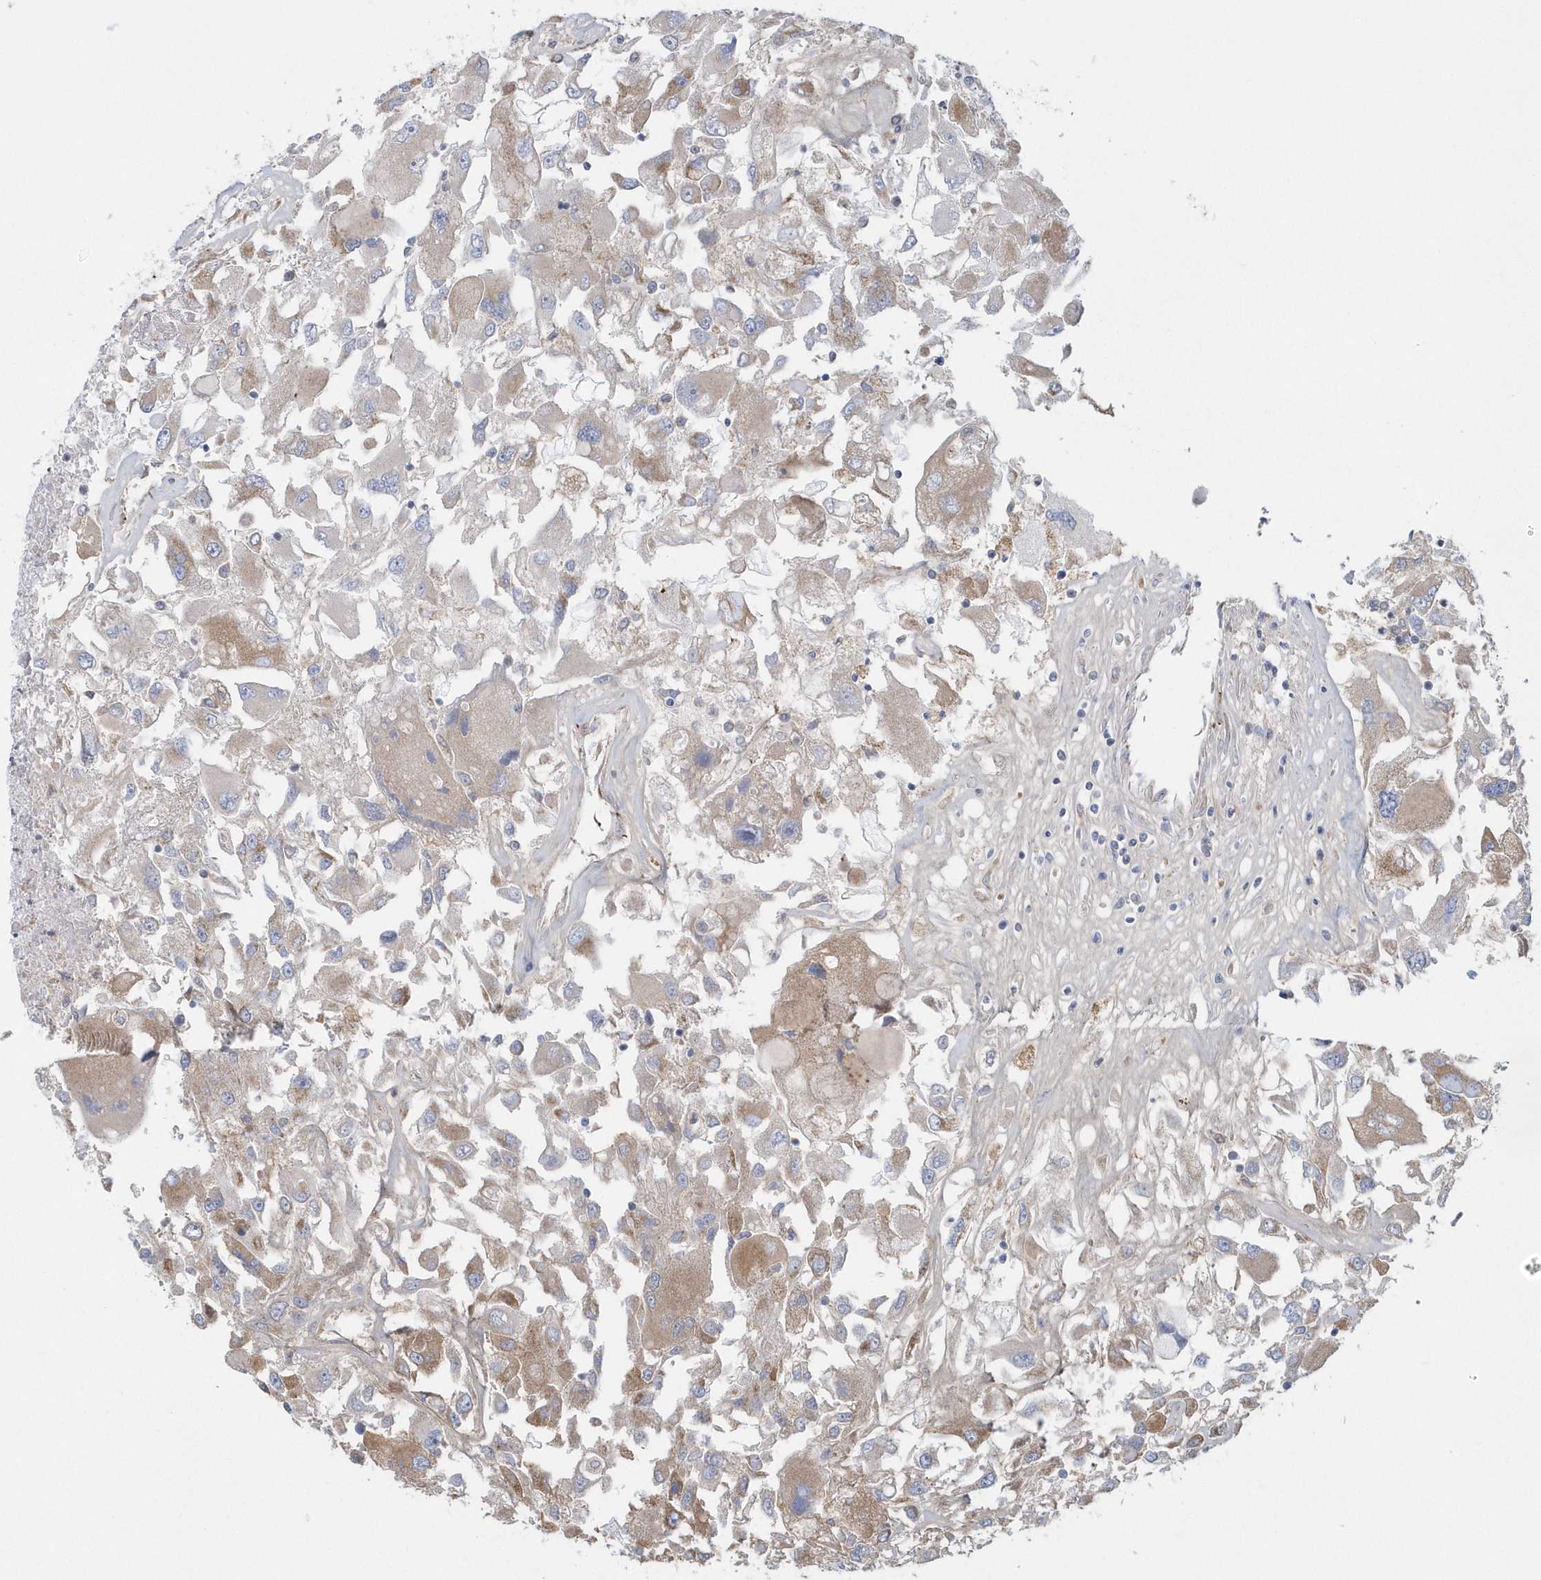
{"staining": {"intensity": "moderate", "quantity": "25%-75%", "location": "cytoplasmic/membranous"}, "tissue": "renal cancer", "cell_type": "Tumor cells", "image_type": "cancer", "snomed": [{"axis": "morphology", "description": "Adenocarcinoma, NOS"}, {"axis": "topography", "description": "Kidney"}], "caption": "A micrograph showing moderate cytoplasmic/membranous positivity in approximately 25%-75% of tumor cells in renal cancer, as visualized by brown immunohistochemical staining.", "gene": "SPATA18", "patient": {"sex": "female", "age": 52}}